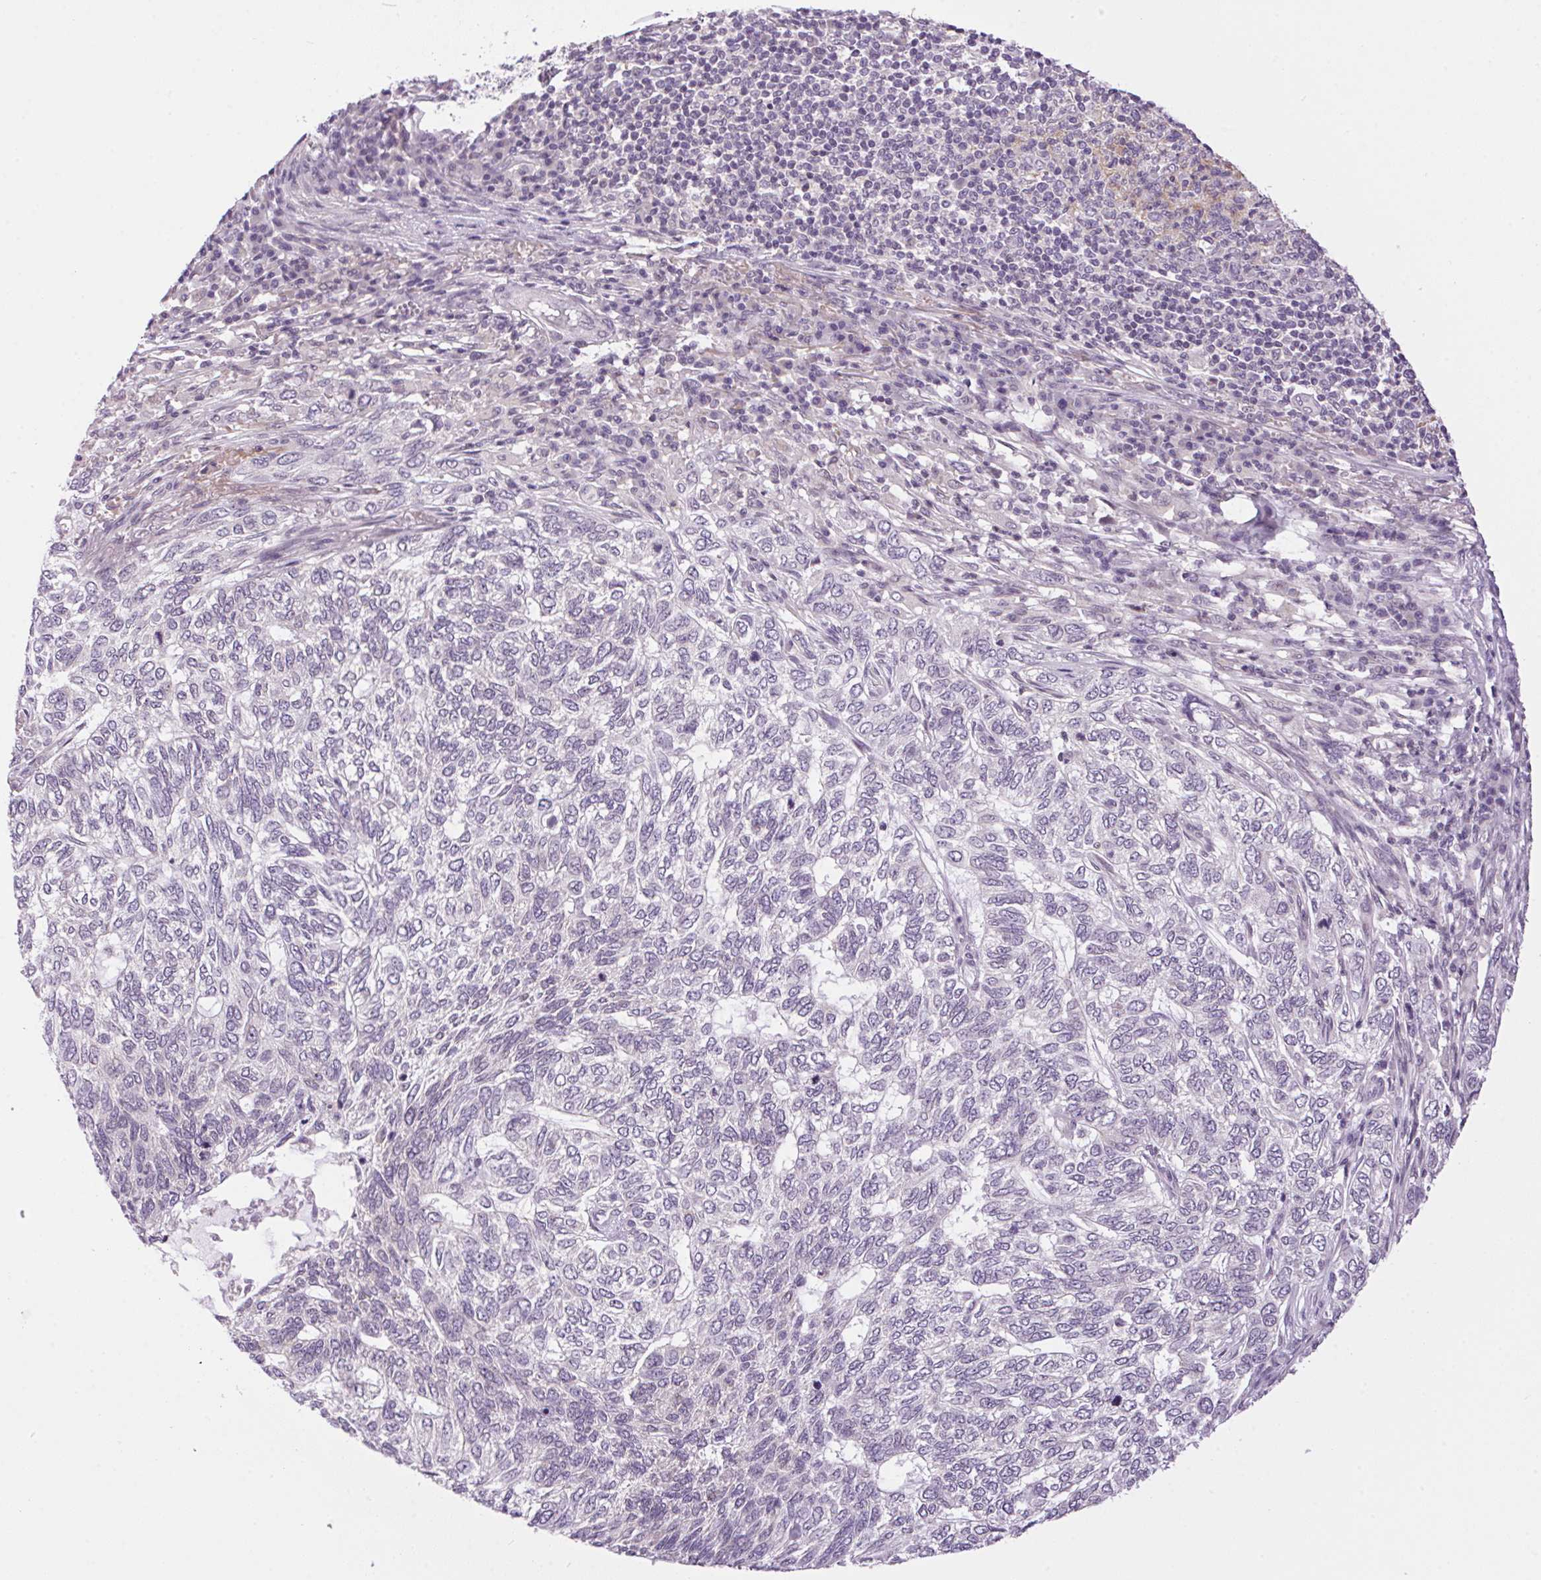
{"staining": {"intensity": "negative", "quantity": "none", "location": "none"}, "tissue": "skin cancer", "cell_type": "Tumor cells", "image_type": "cancer", "snomed": [{"axis": "morphology", "description": "Basal cell carcinoma"}, {"axis": "topography", "description": "Skin"}], "caption": "Immunohistochemistry (IHC) of human basal cell carcinoma (skin) displays no staining in tumor cells.", "gene": "SMIM13", "patient": {"sex": "female", "age": 65}}